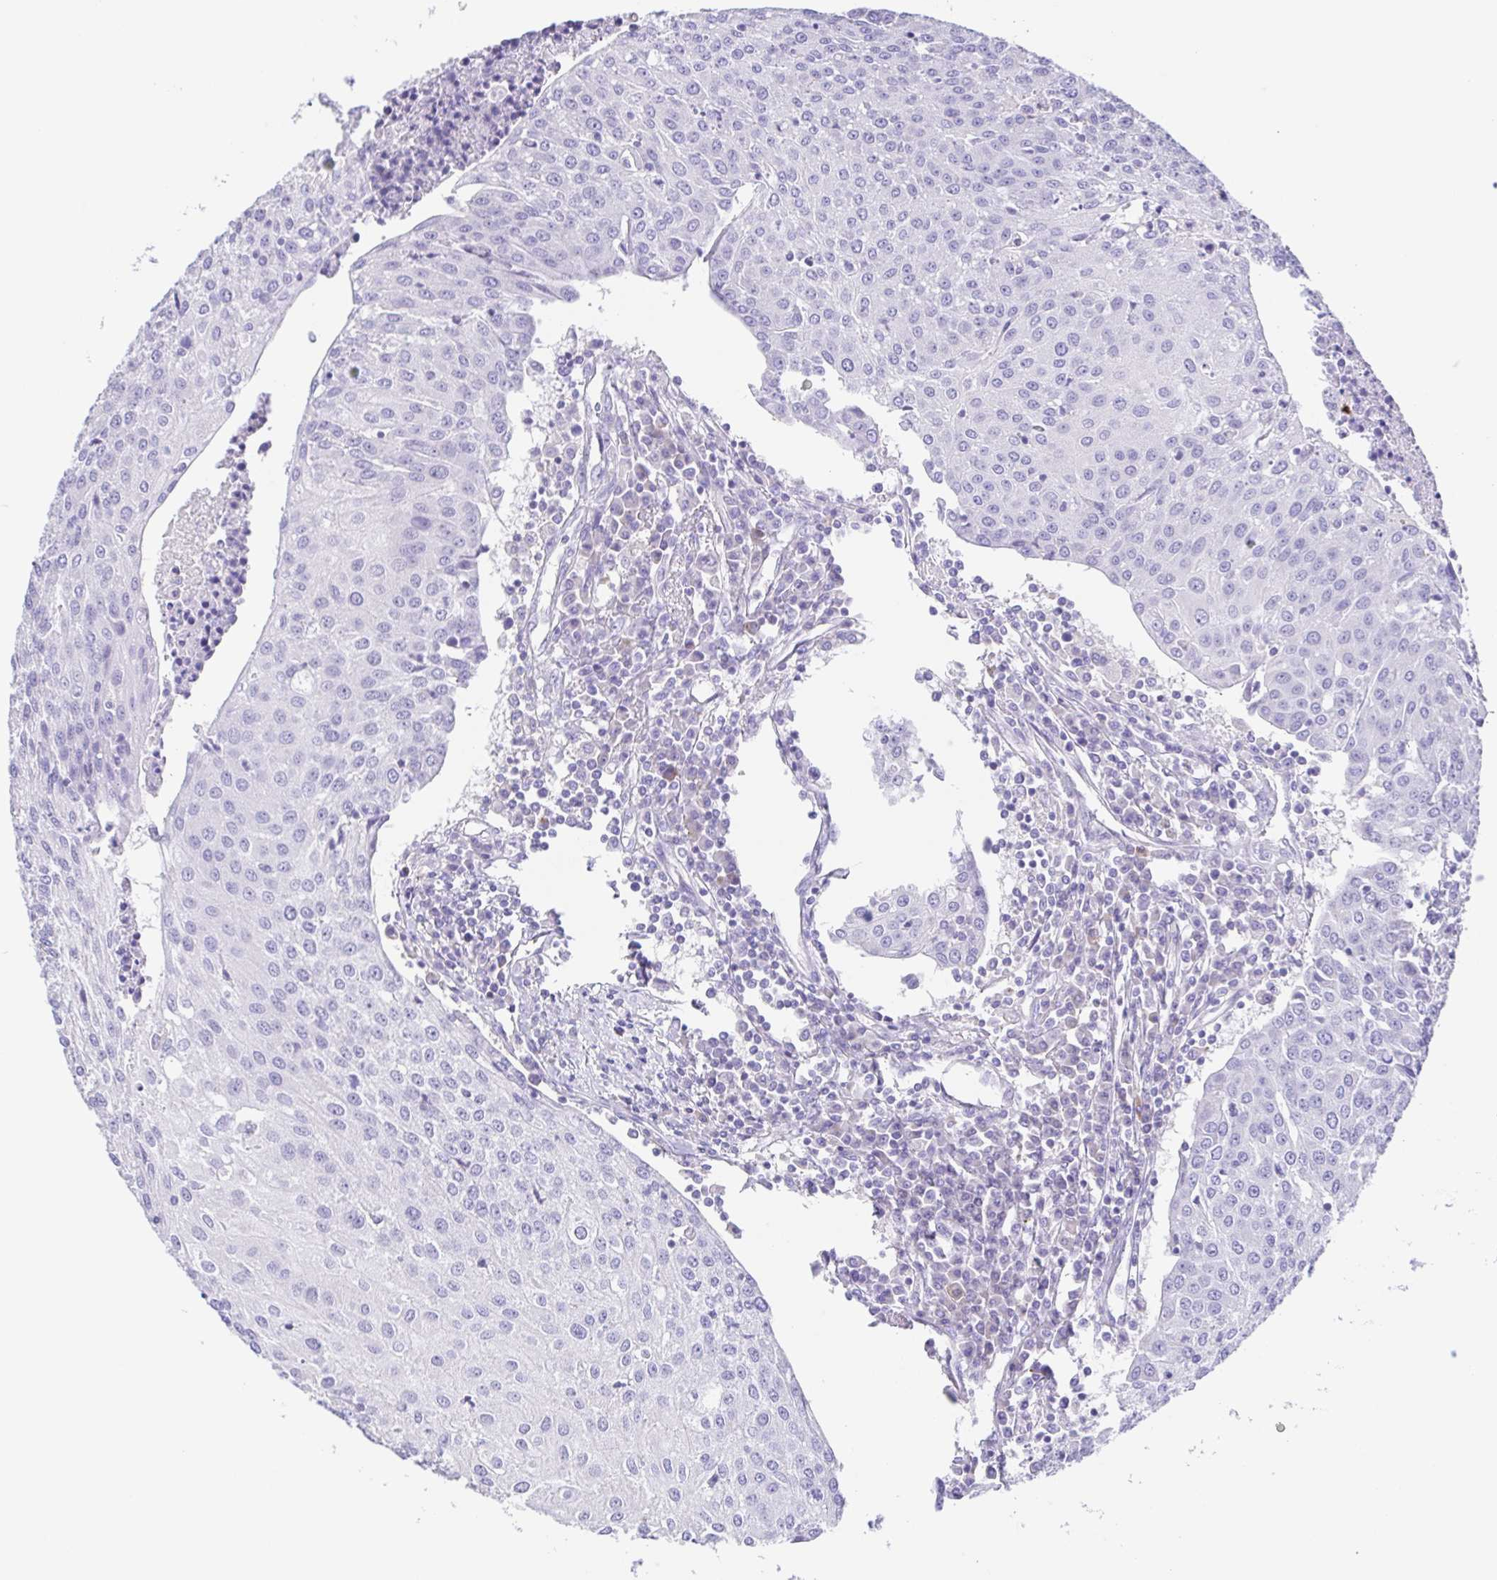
{"staining": {"intensity": "negative", "quantity": "none", "location": "none"}, "tissue": "urothelial cancer", "cell_type": "Tumor cells", "image_type": "cancer", "snomed": [{"axis": "morphology", "description": "Urothelial carcinoma, High grade"}, {"axis": "topography", "description": "Urinary bladder"}], "caption": "High magnification brightfield microscopy of urothelial cancer stained with DAB (brown) and counterstained with hematoxylin (blue): tumor cells show no significant staining.", "gene": "ARPP21", "patient": {"sex": "female", "age": 85}}